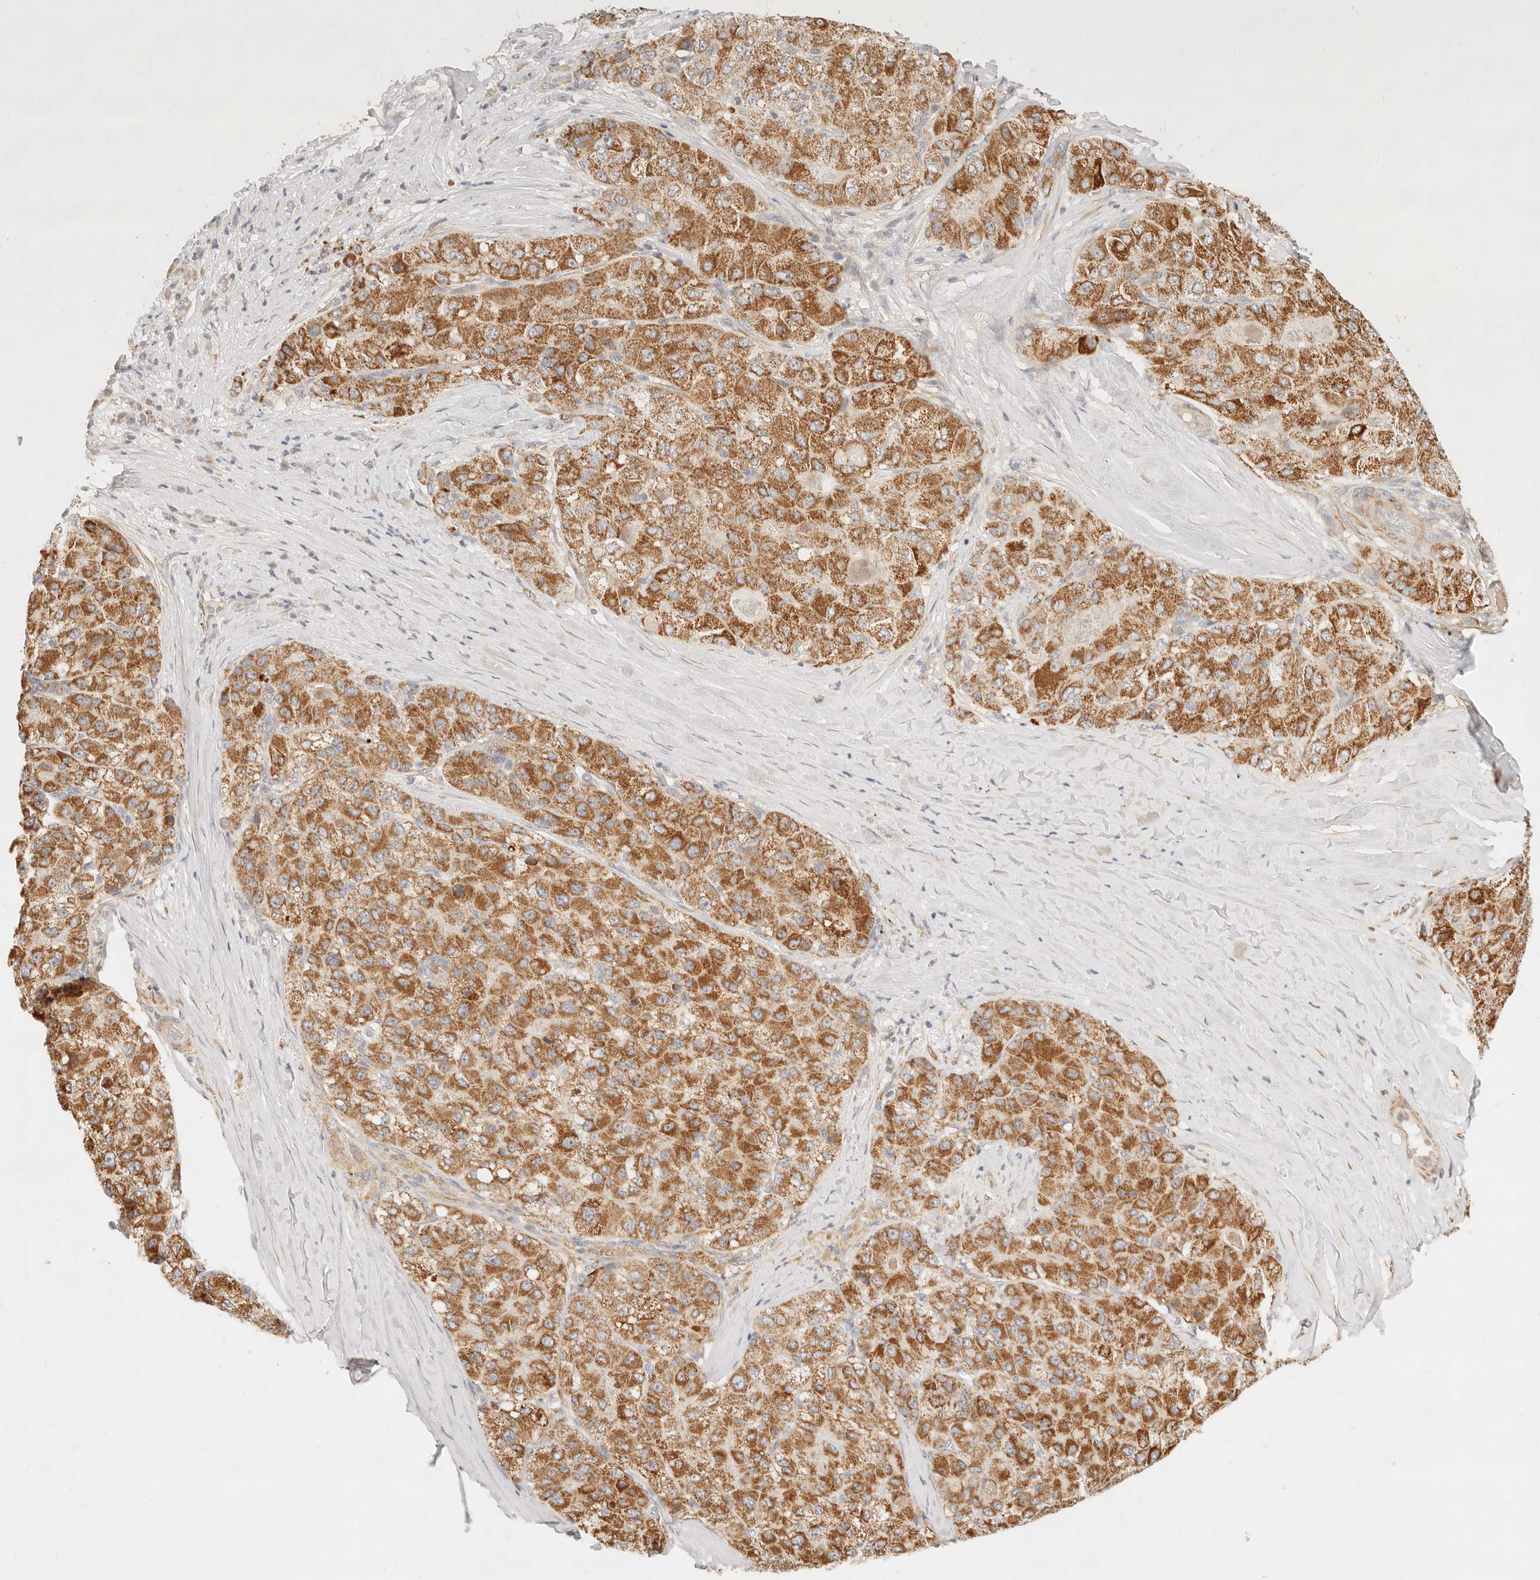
{"staining": {"intensity": "moderate", "quantity": ">75%", "location": "cytoplasmic/membranous"}, "tissue": "liver cancer", "cell_type": "Tumor cells", "image_type": "cancer", "snomed": [{"axis": "morphology", "description": "Carcinoma, Hepatocellular, NOS"}, {"axis": "topography", "description": "Liver"}], "caption": "Human liver cancer (hepatocellular carcinoma) stained with a protein marker exhibits moderate staining in tumor cells.", "gene": "RUBCNL", "patient": {"sex": "male", "age": 80}}